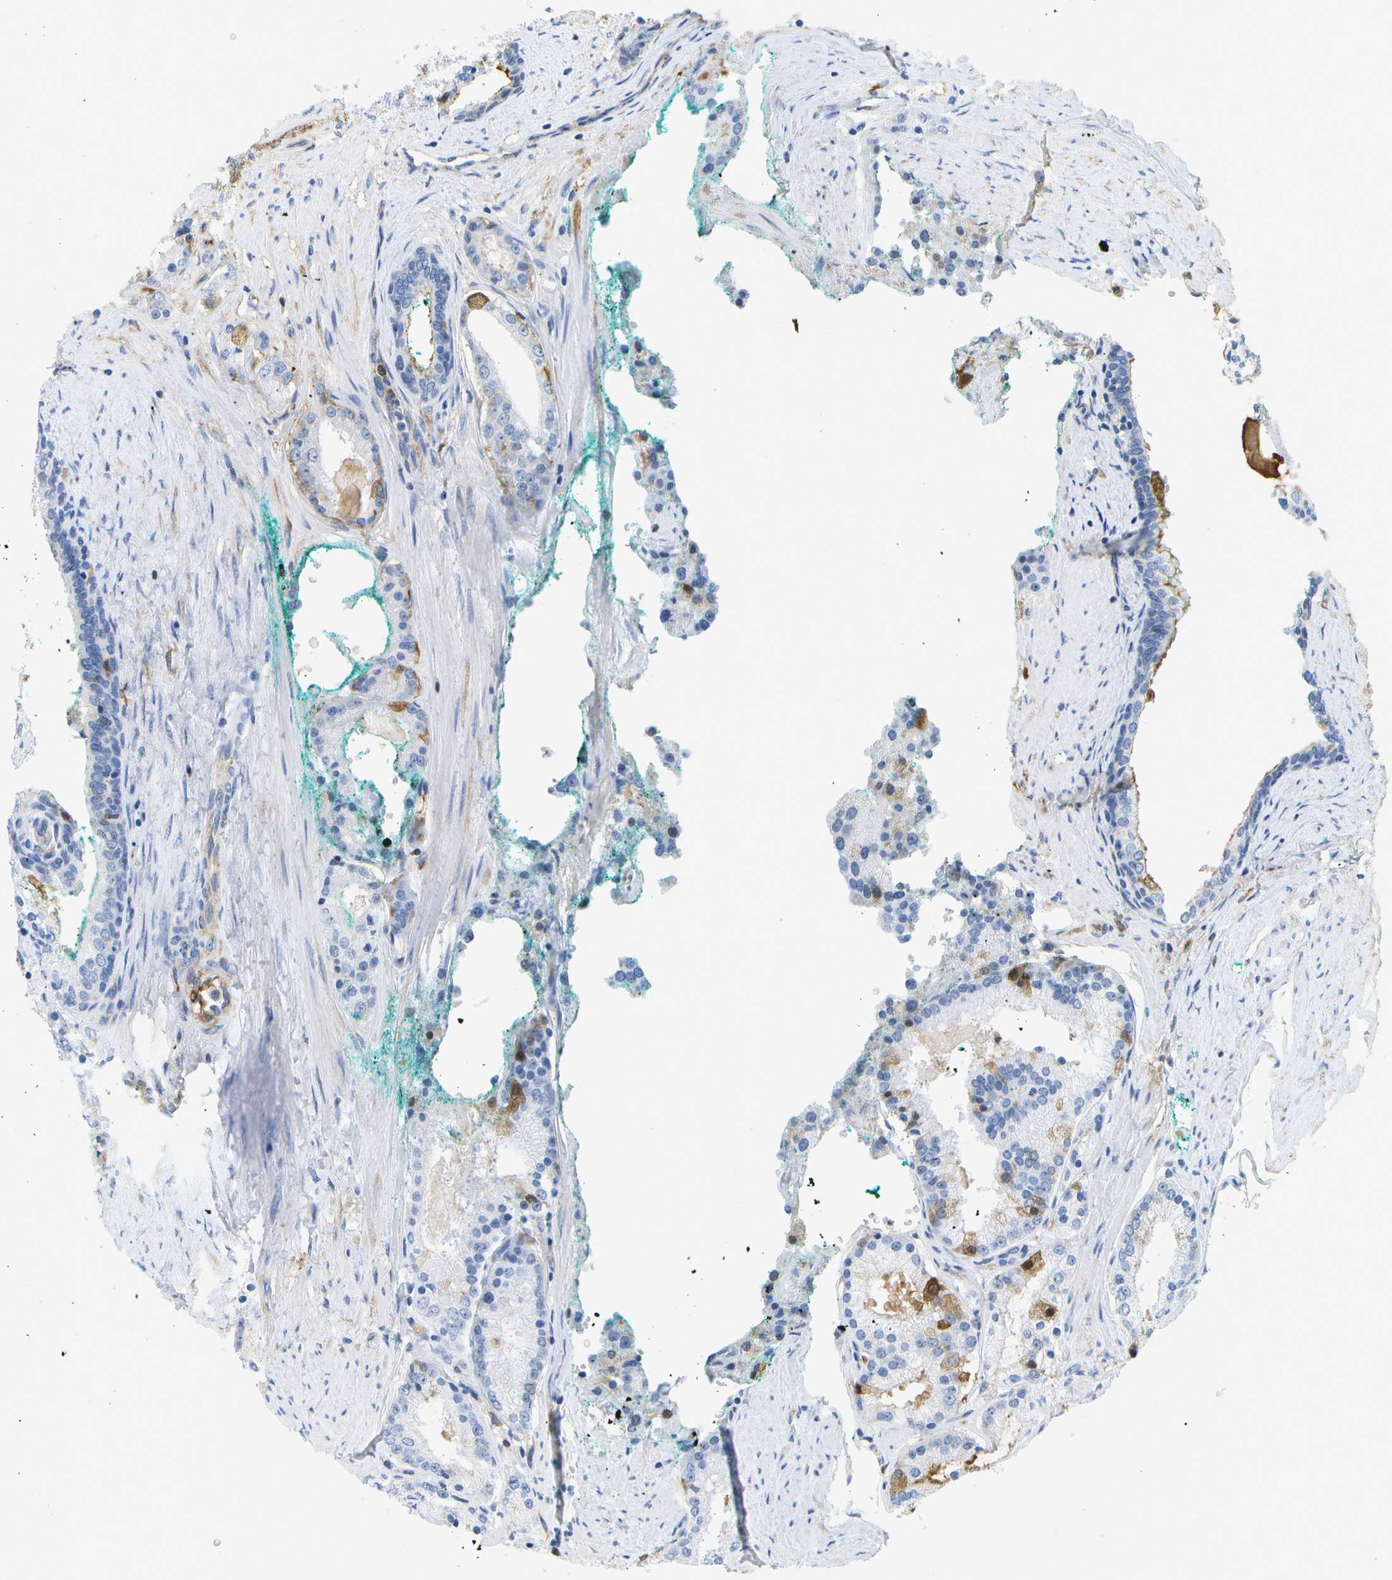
{"staining": {"intensity": "moderate", "quantity": "<25%", "location": "cytoplasmic/membranous,nuclear"}, "tissue": "prostate cancer", "cell_type": "Tumor cells", "image_type": "cancer", "snomed": [{"axis": "morphology", "description": "Adenocarcinoma, Low grade"}, {"axis": "topography", "description": "Prostate"}], "caption": "Brown immunohistochemical staining in human prostate low-grade adenocarcinoma reveals moderate cytoplasmic/membranous and nuclear positivity in about <25% of tumor cells. Immunohistochemistry (ihc) stains the protein in brown and the nuclei are stained blue.", "gene": "SERPINA1", "patient": {"sex": "male", "age": 63}}